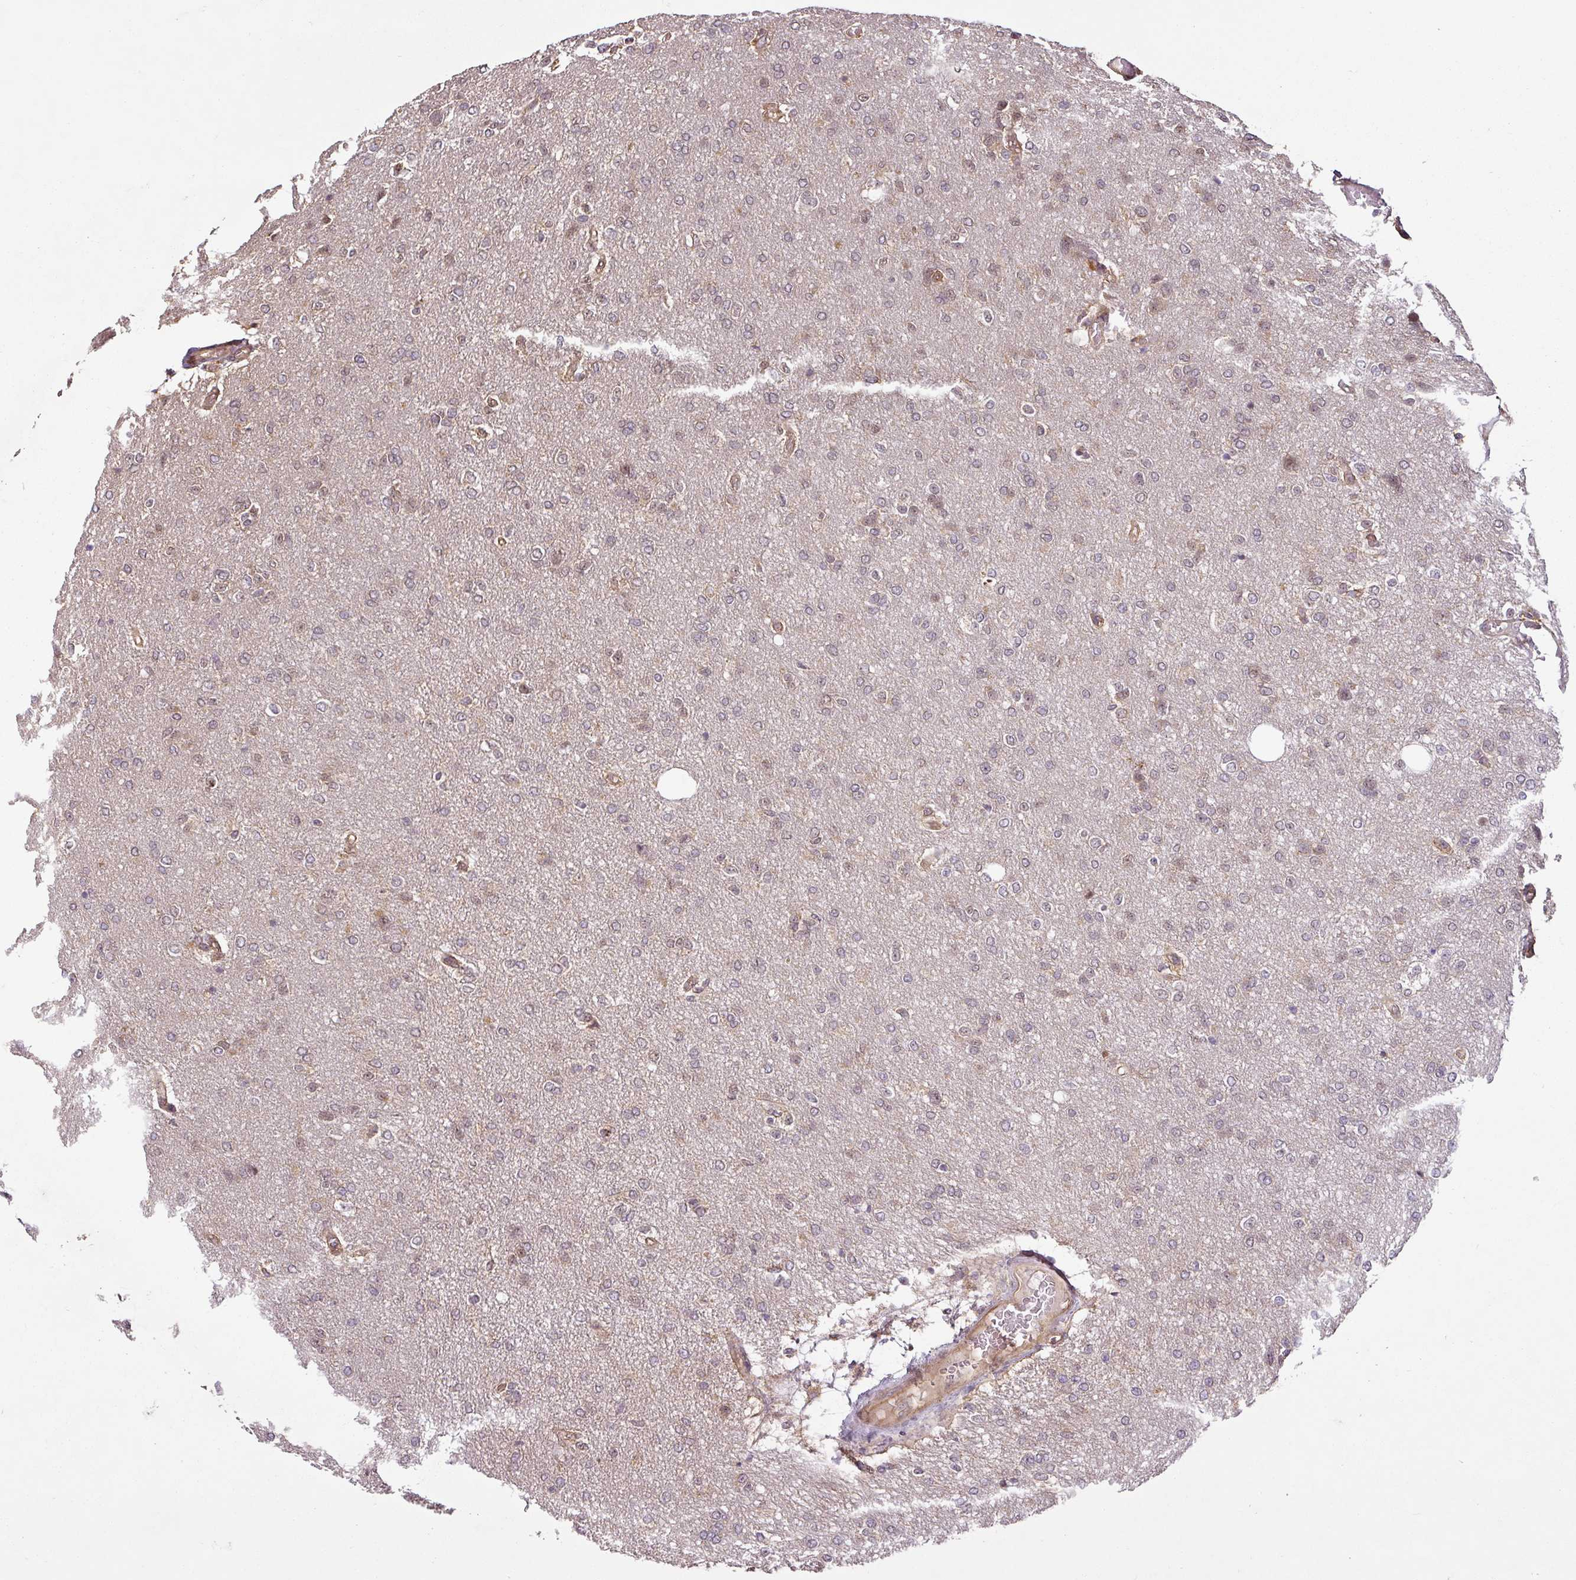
{"staining": {"intensity": "weak", "quantity": "25%-75%", "location": "cytoplasmic/membranous,nuclear"}, "tissue": "glioma", "cell_type": "Tumor cells", "image_type": "cancer", "snomed": [{"axis": "morphology", "description": "Glioma, malignant, Low grade"}, {"axis": "topography", "description": "Brain"}], "caption": "Immunohistochemical staining of human glioma exhibits weak cytoplasmic/membranous and nuclear protein staining in about 25%-75% of tumor cells.", "gene": "DIMT1", "patient": {"sex": "male", "age": 26}}